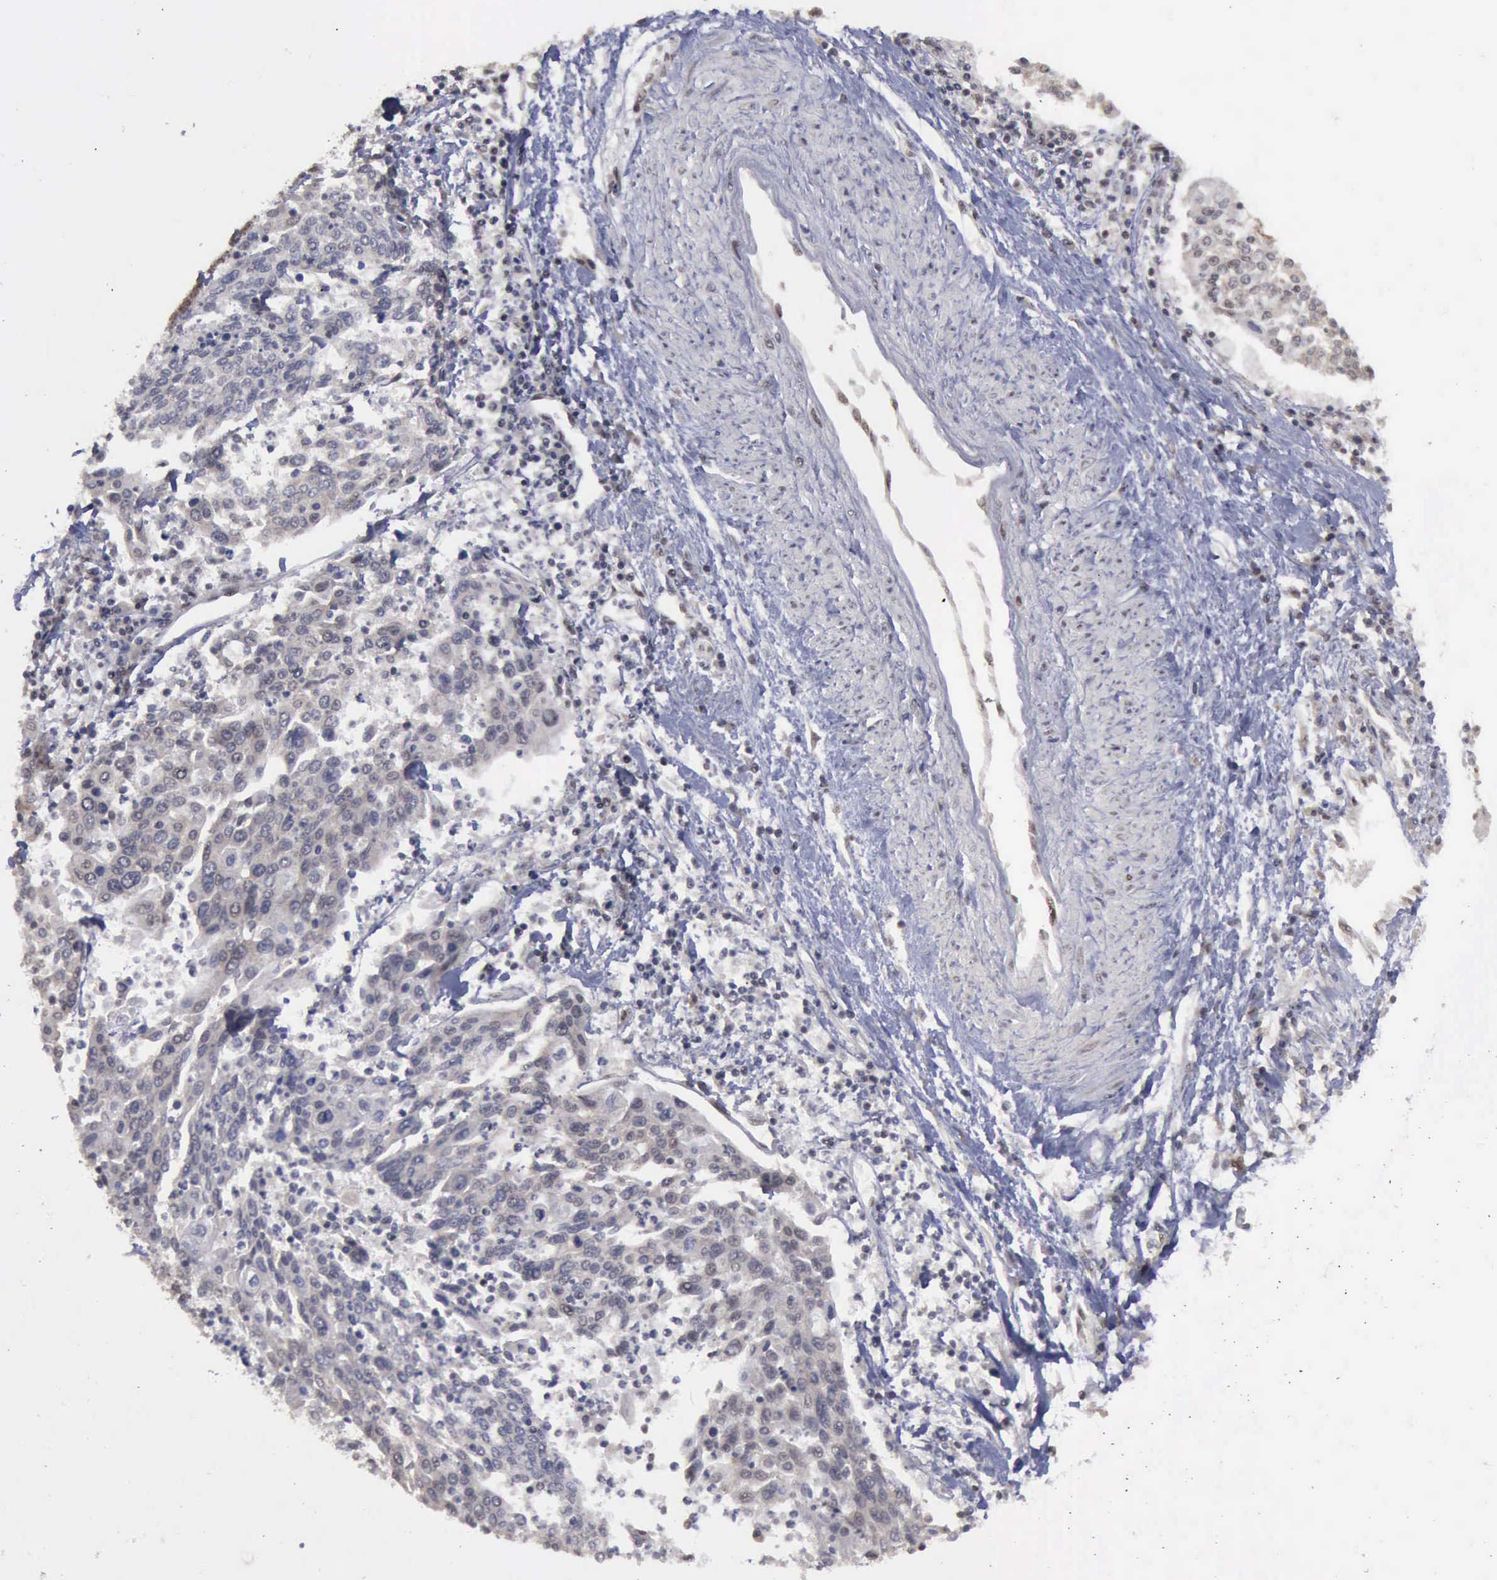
{"staining": {"intensity": "moderate", "quantity": "<25%", "location": "cytoplasmic/membranous"}, "tissue": "cervical cancer", "cell_type": "Tumor cells", "image_type": "cancer", "snomed": [{"axis": "morphology", "description": "Squamous cell carcinoma, NOS"}, {"axis": "topography", "description": "Cervix"}], "caption": "Tumor cells show low levels of moderate cytoplasmic/membranous expression in about <25% of cells in cervical cancer (squamous cell carcinoma).", "gene": "RTCB", "patient": {"sex": "female", "age": 40}}